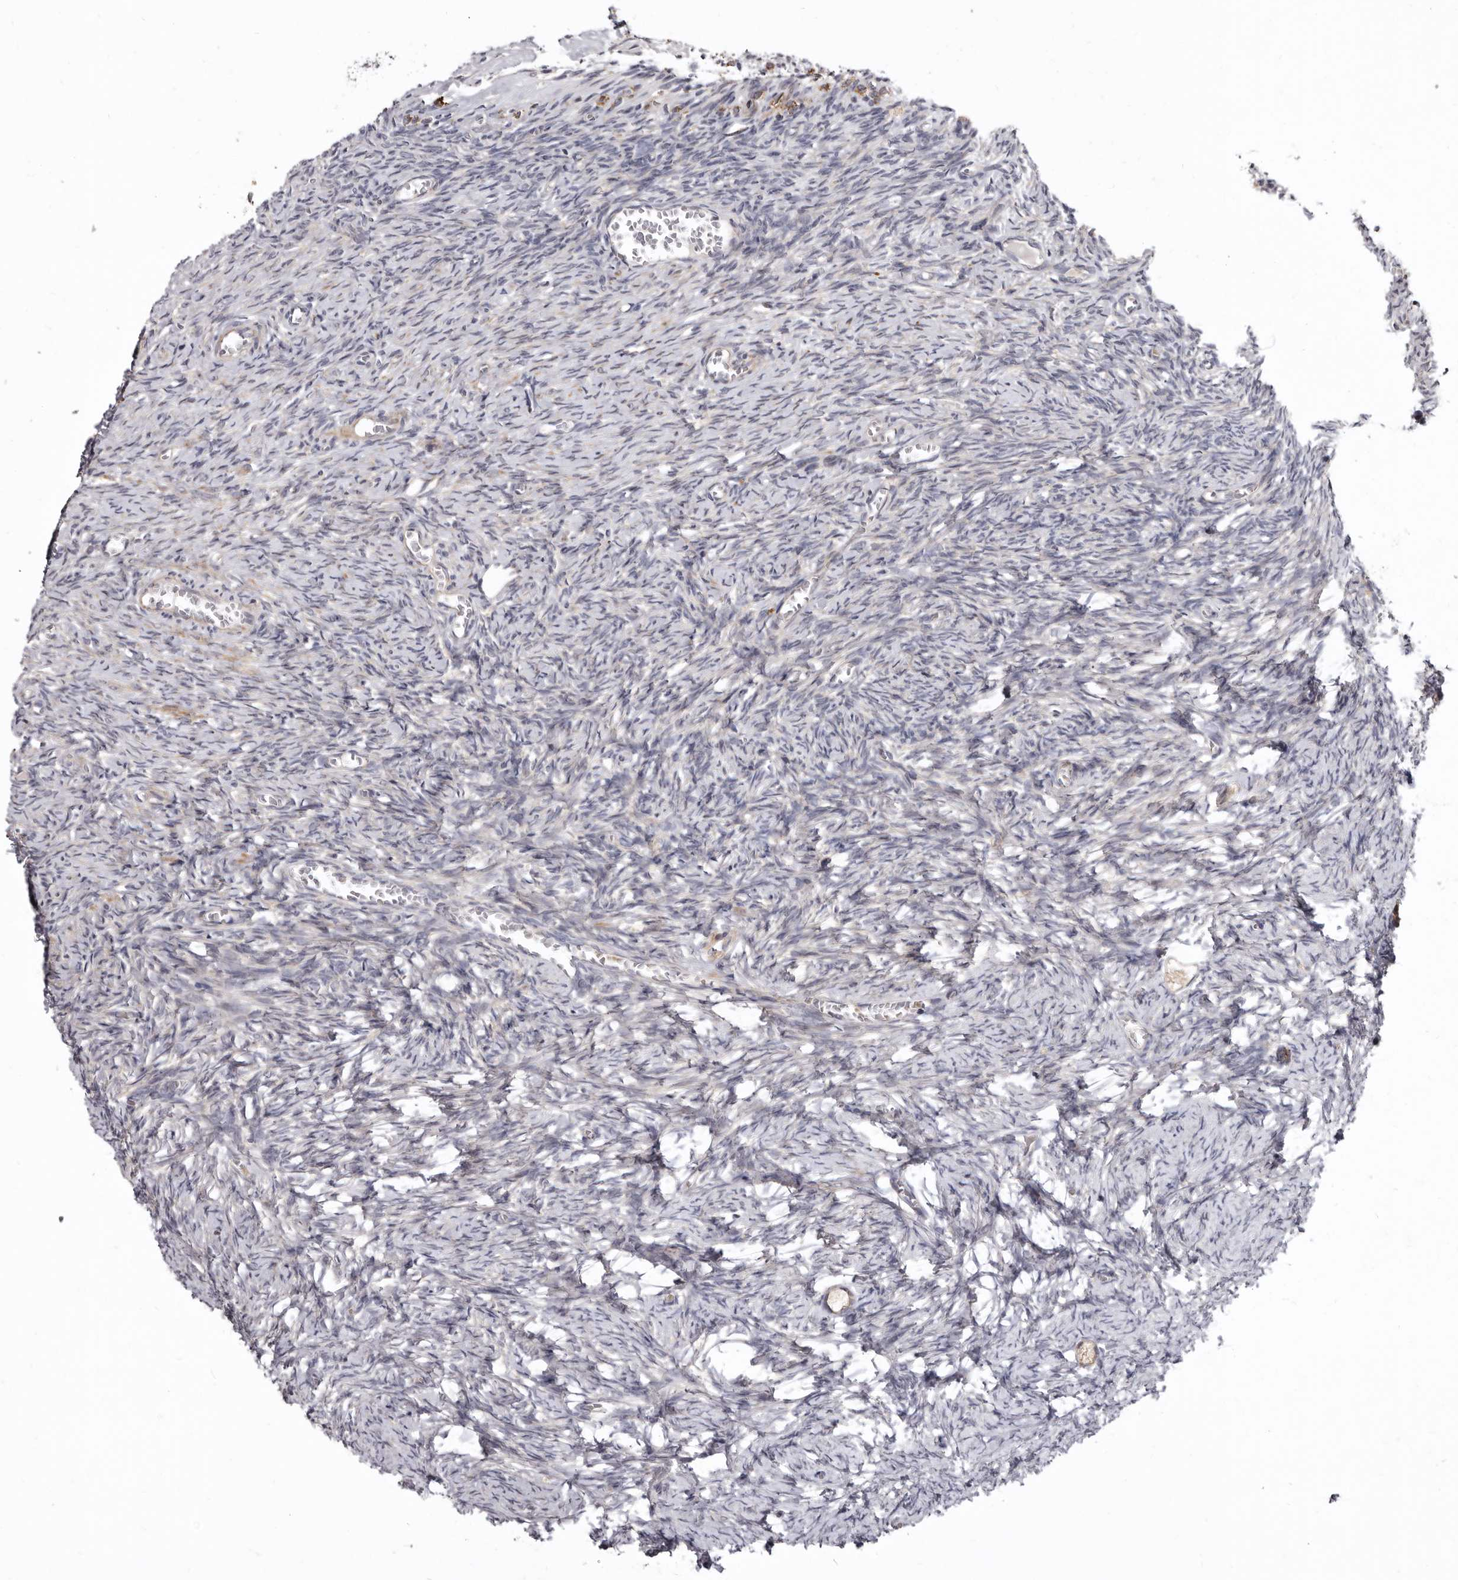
{"staining": {"intensity": "strong", "quantity": ">75%", "location": "cytoplasmic/membranous"}, "tissue": "ovary", "cell_type": "Follicle cells", "image_type": "normal", "snomed": [{"axis": "morphology", "description": "Normal tissue, NOS"}, {"axis": "topography", "description": "Ovary"}], "caption": "Unremarkable ovary was stained to show a protein in brown. There is high levels of strong cytoplasmic/membranous positivity in about >75% of follicle cells.", "gene": "SMC4", "patient": {"sex": "female", "age": 27}}